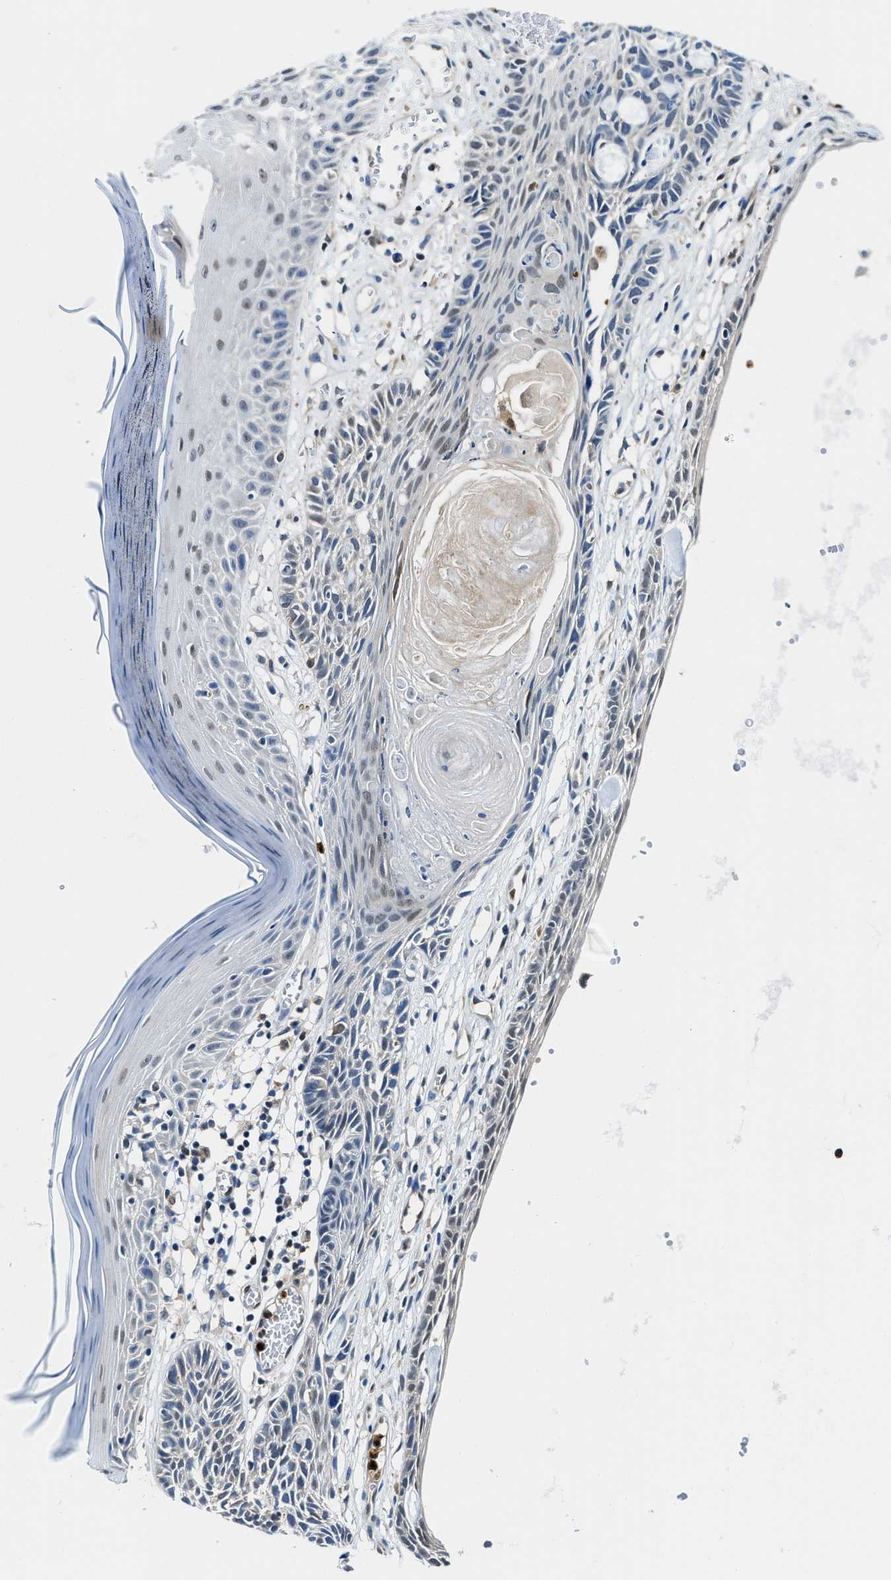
{"staining": {"intensity": "negative", "quantity": "none", "location": "none"}, "tissue": "skin cancer", "cell_type": "Tumor cells", "image_type": "cancer", "snomed": [{"axis": "morphology", "description": "Basal cell carcinoma"}, {"axis": "topography", "description": "Skin"}], "caption": "Human skin cancer (basal cell carcinoma) stained for a protein using immunohistochemistry (IHC) shows no staining in tumor cells.", "gene": "LTA4H", "patient": {"sex": "male", "age": 67}}